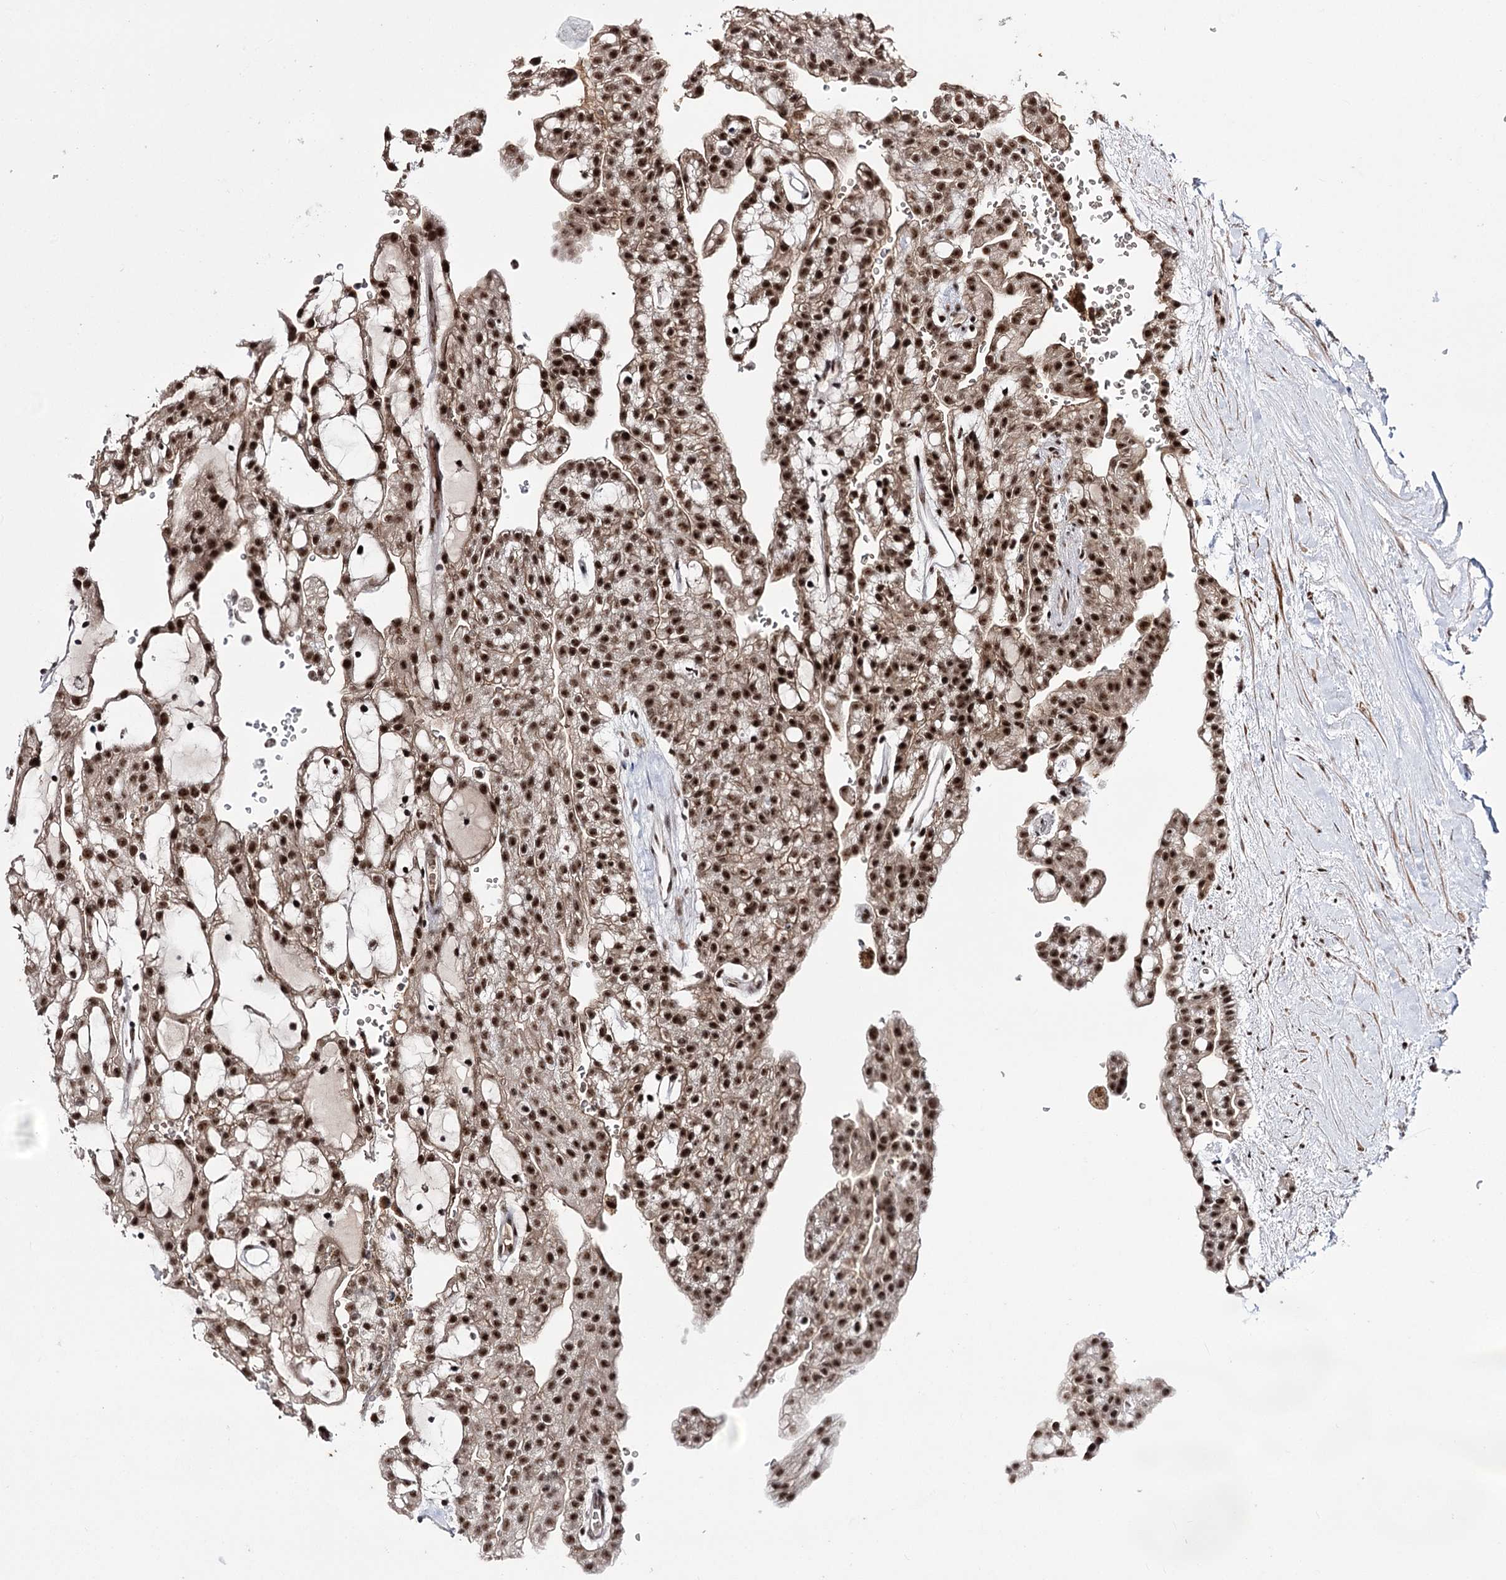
{"staining": {"intensity": "strong", "quantity": ">75%", "location": "nuclear"}, "tissue": "renal cancer", "cell_type": "Tumor cells", "image_type": "cancer", "snomed": [{"axis": "morphology", "description": "Adenocarcinoma, NOS"}, {"axis": "topography", "description": "Kidney"}], "caption": "Adenocarcinoma (renal) tissue exhibits strong nuclear staining in about >75% of tumor cells", "gene": "PRPF40A", "patient": {"sex": "male", "age": 63}}